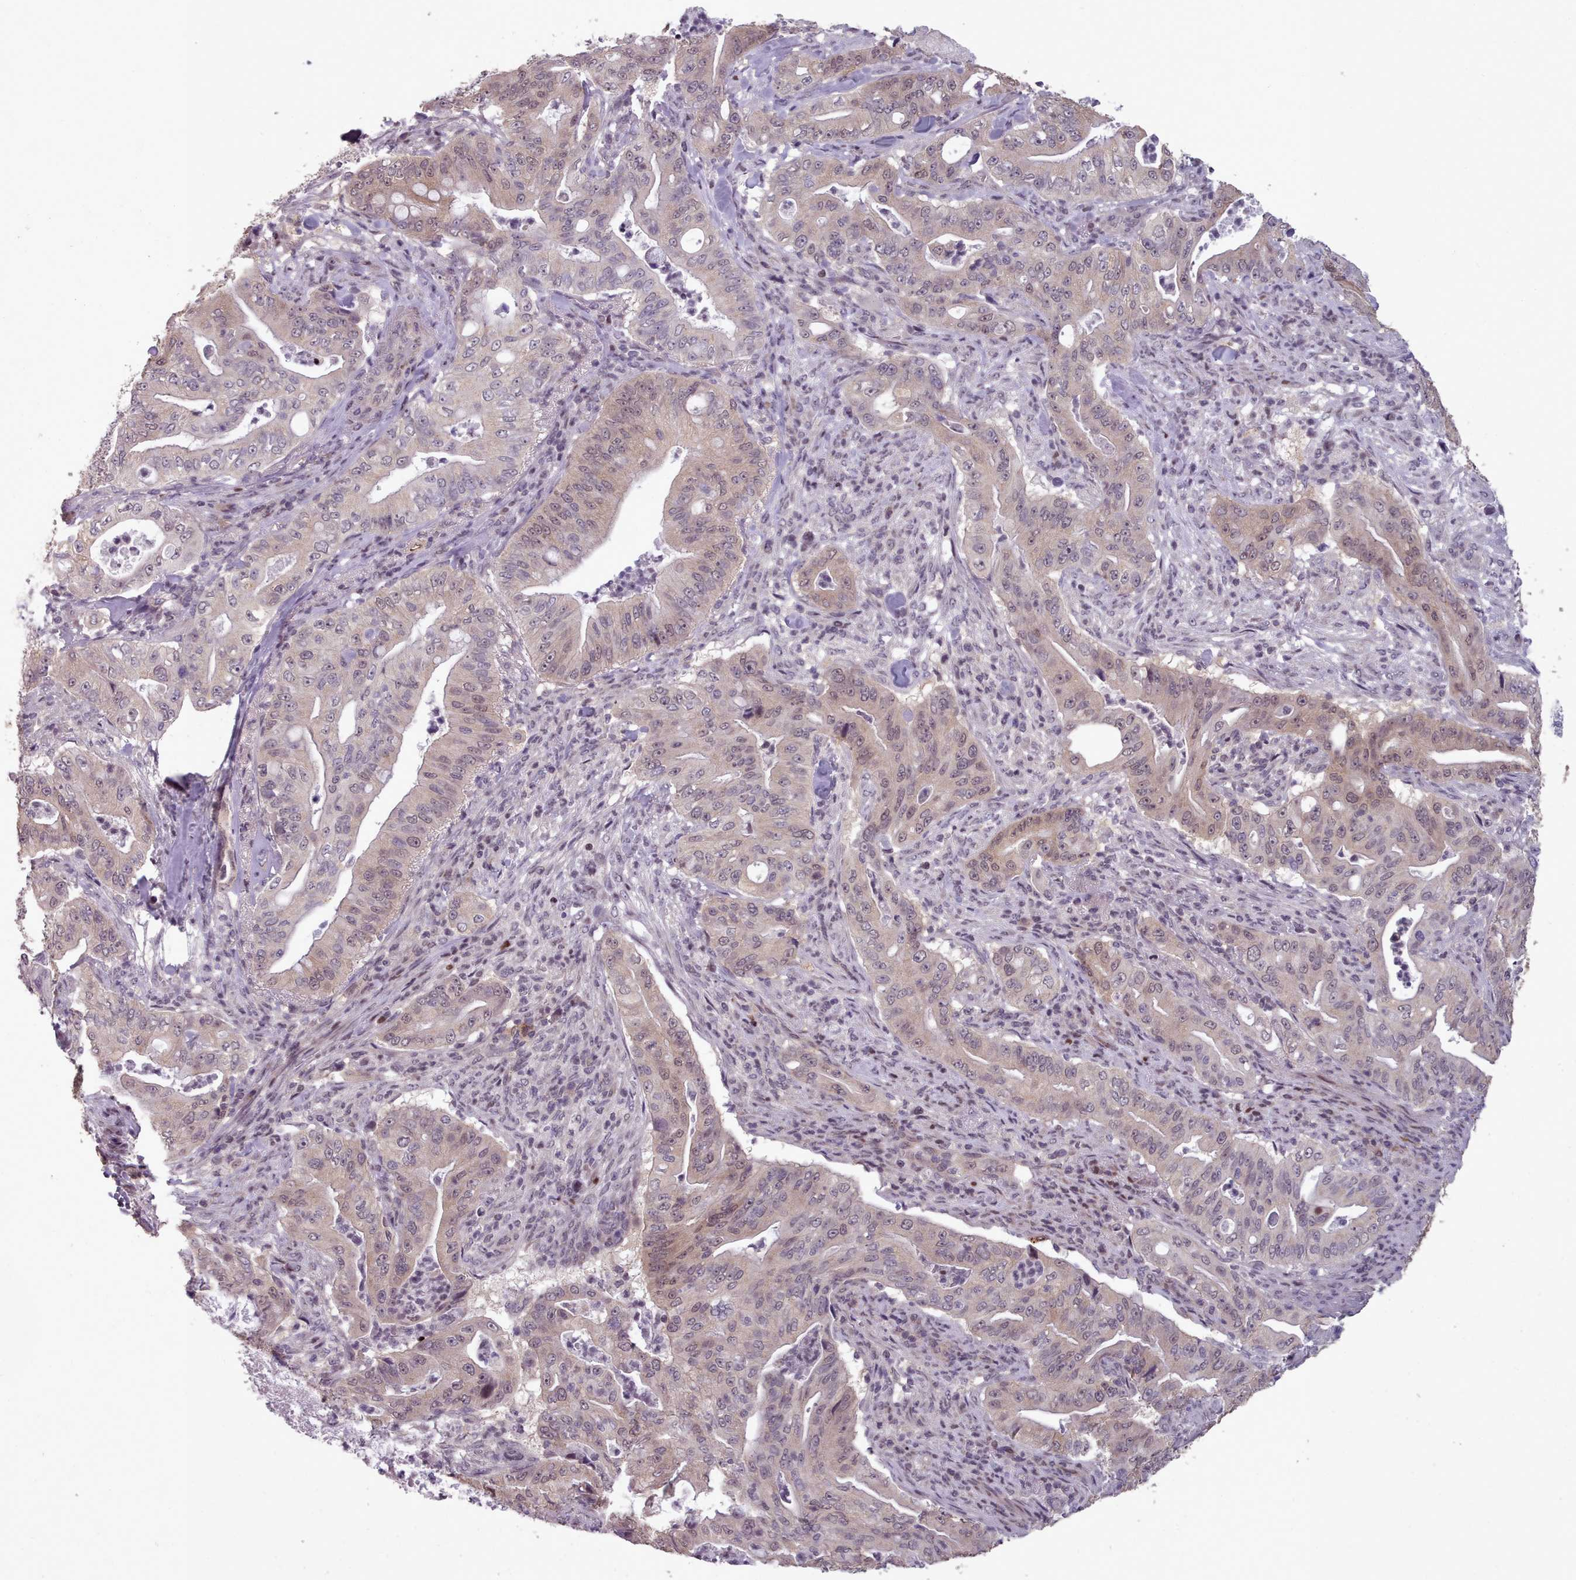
{"staining": {"intensity": "weak", "quantity": "25%-75%", "location": "nuclear"}, "tissue": "pancreatic cancer", "cell_type": "Tumor cells", "image_type": "cancer", "snomed": [{"axis": "morphology", "description": "Adenocarcinoma, NOS"}, {"axis": "topography", "description": "Pancreas"}], "caption": "This micrograph reveals IHC staining of adenocarcinoma (pancreatic), with low weak nuclear positivity in about 25%-75% of tumor cells.", "gene": "ENSA", "patient": {"sex": "male", "age": 71}}